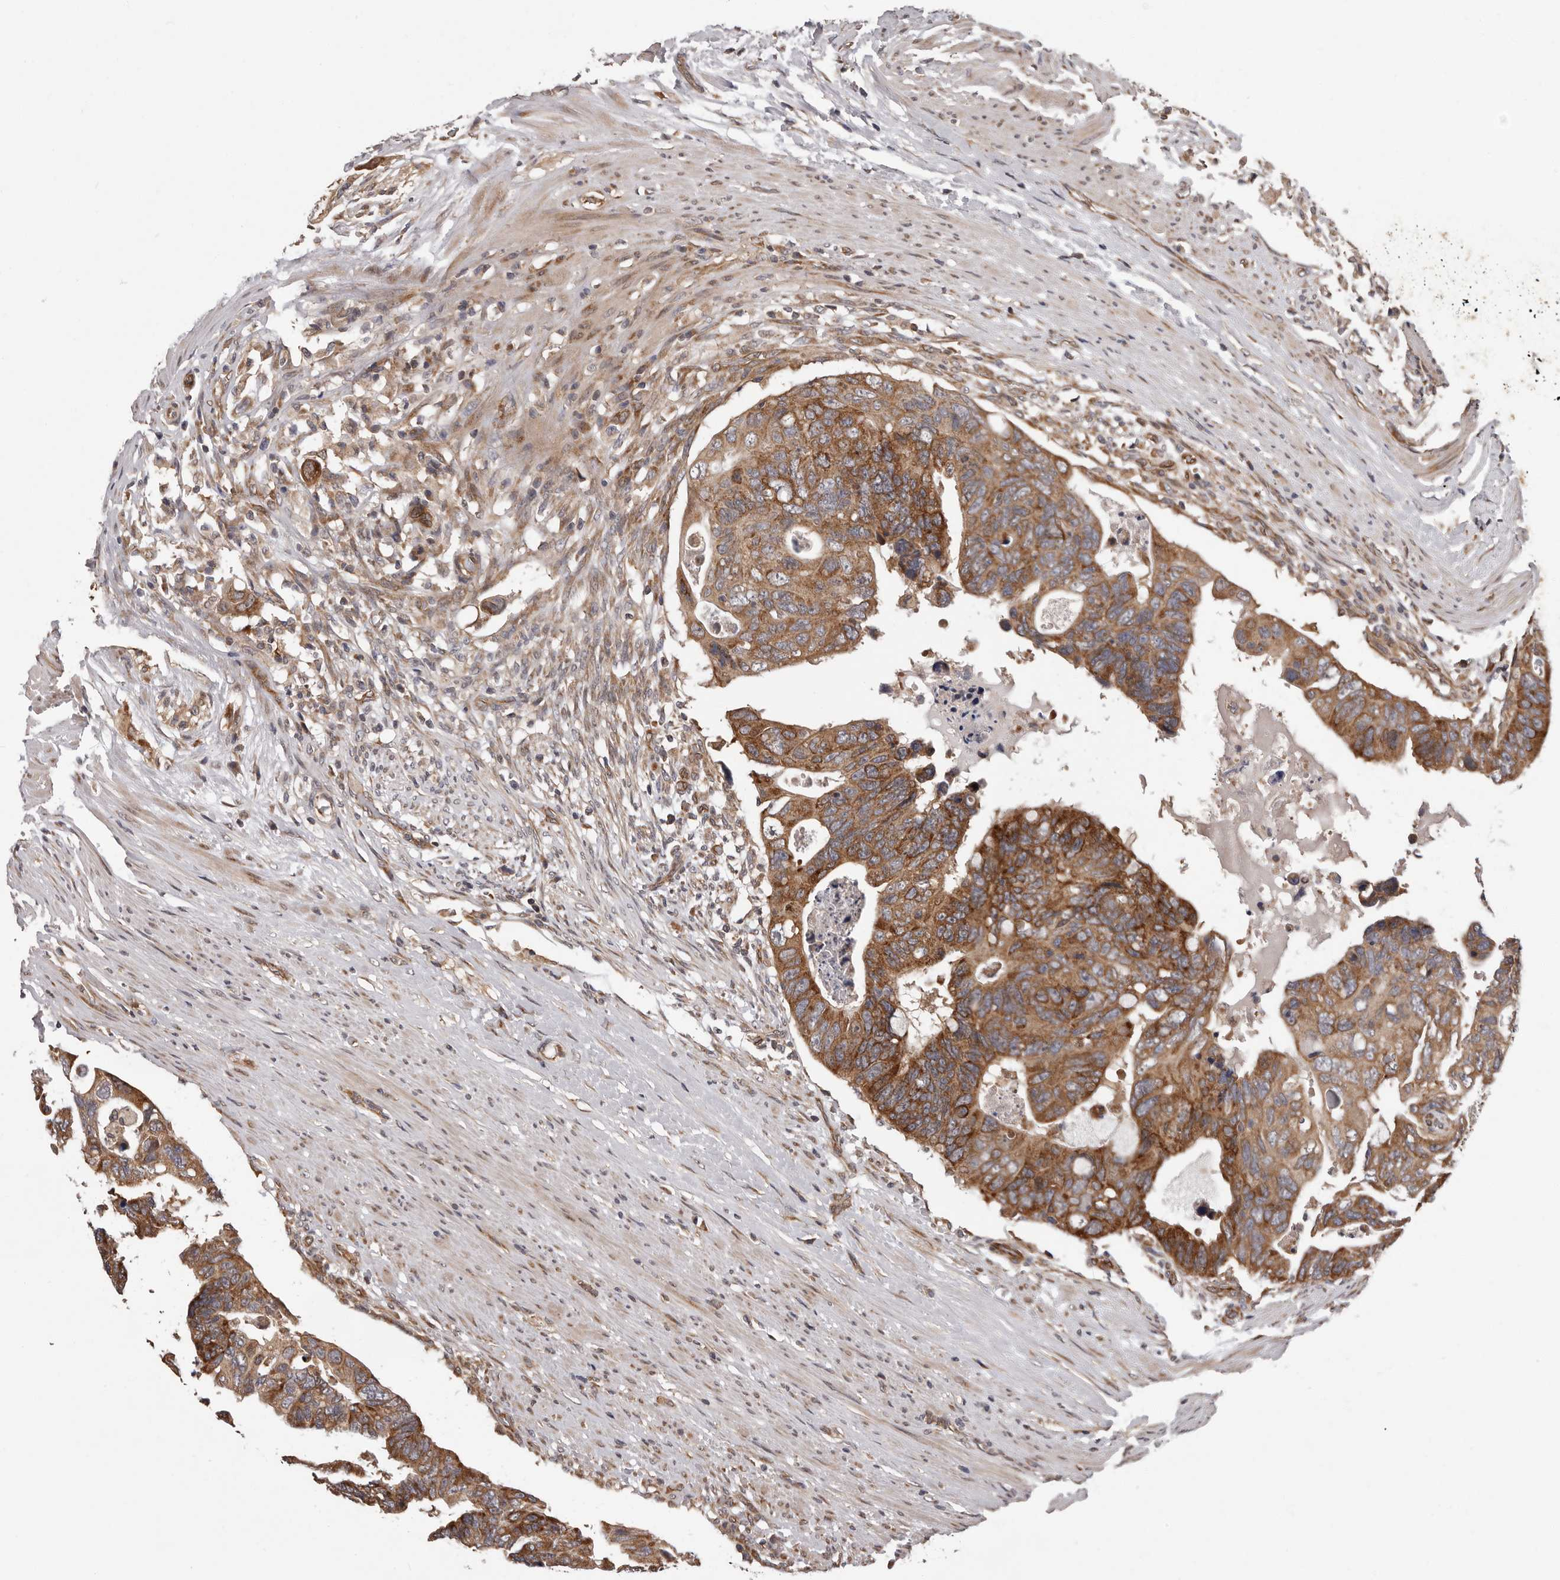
{"staining": {"intensity": "moderate", "quantity": ">75%", "location": "cytoplasmic/membranous"}, "tissue": "colorectal cancer", "cell_type": "Tumor cells", "image_type": "cancer", "snomed": [{"axis": "morphology", "description": "Adenocarcinoma, NOS"}, {"axis": "topography", "description": "Rectum"}], "caption": "This is a photomicrograph of immunohistochemistry (IHC) staining of colorectal cancer (adenocarcinoma), which shows moderate positivity in the cytoplasmic/membranous of tumor cells.", "gene": "VPS37A", "patient": {"sex": "male", "age": 53}}